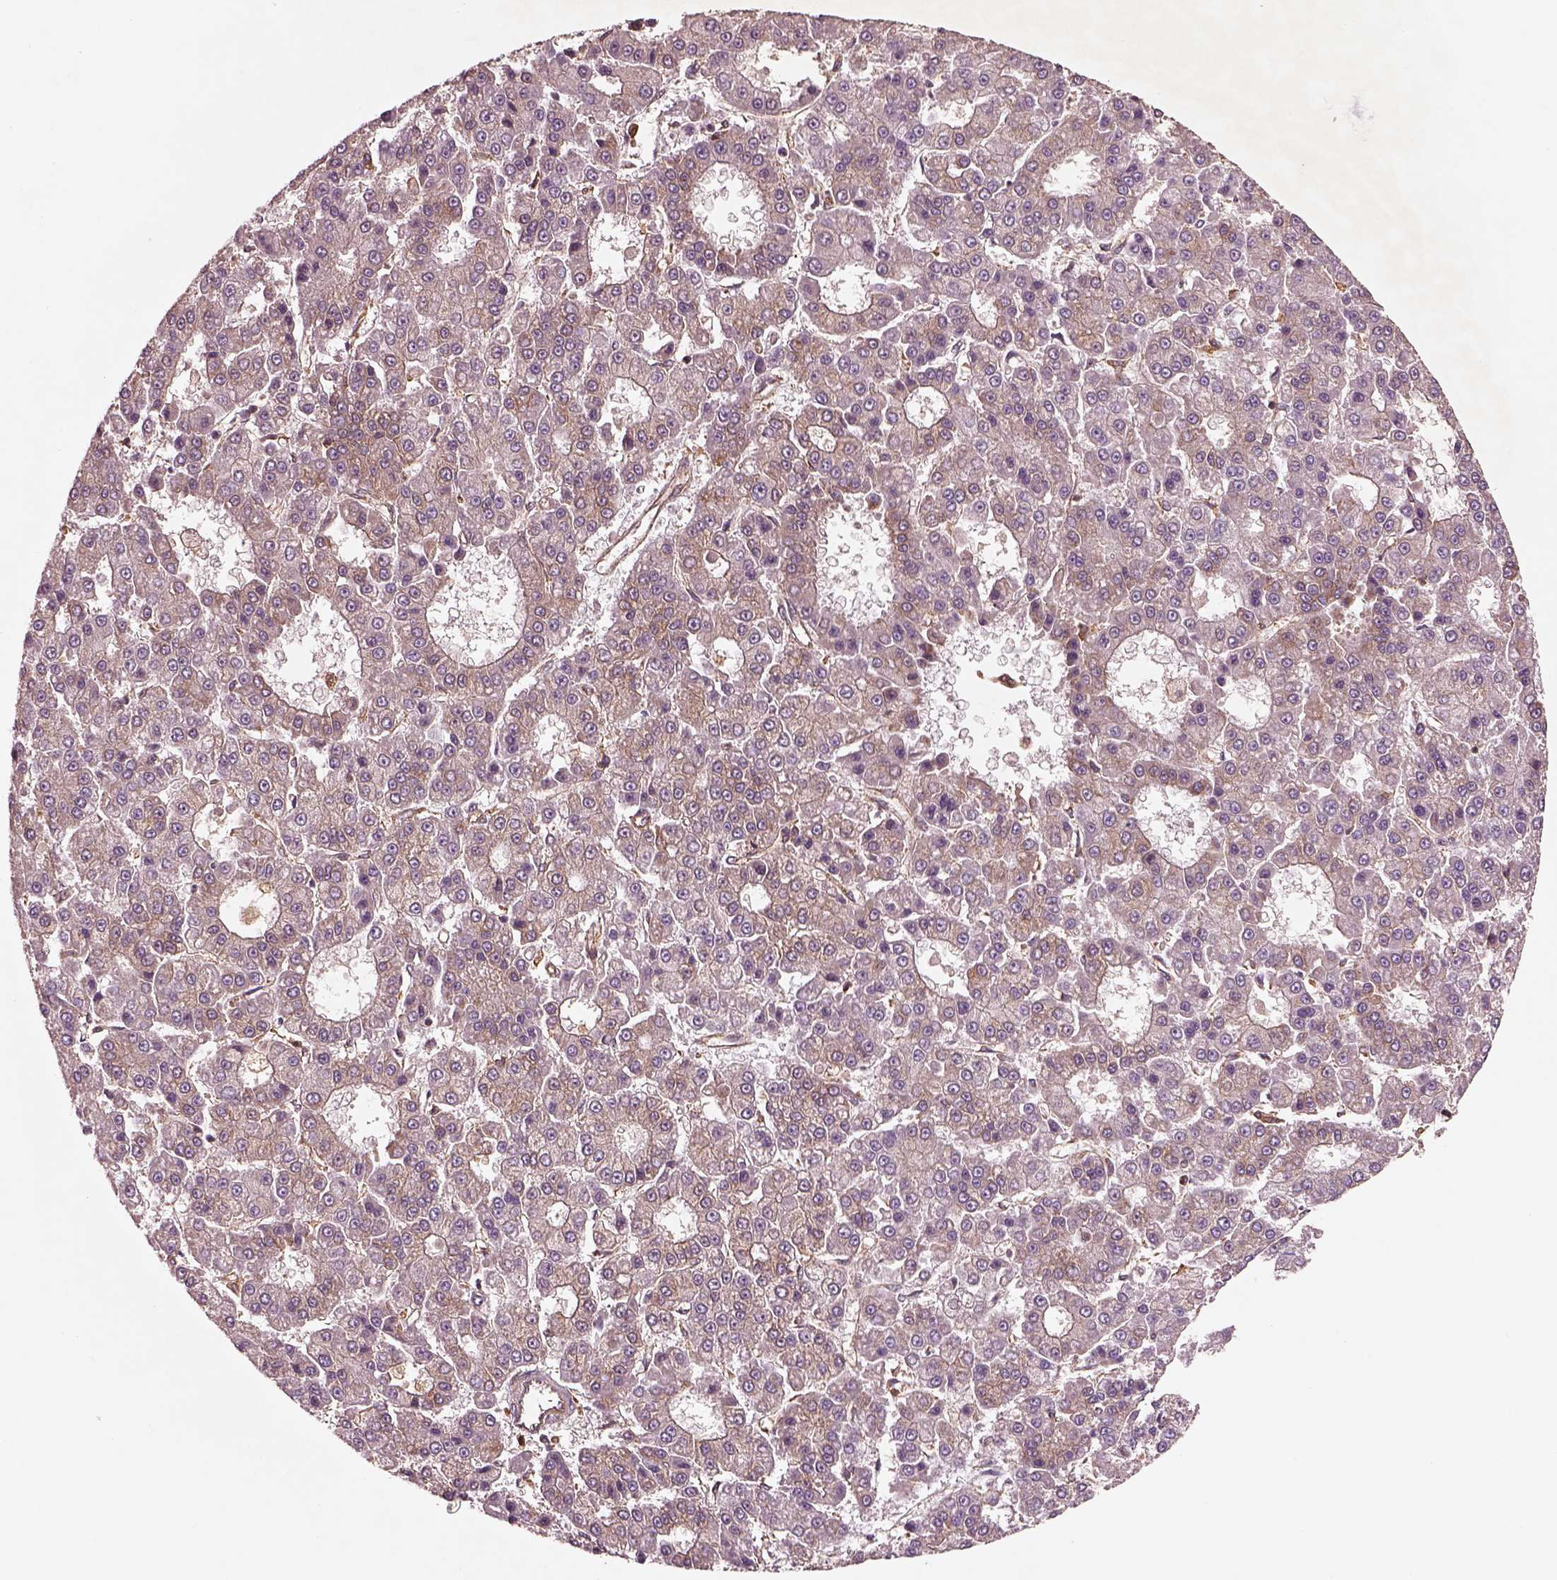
{"staining": {"intensity": "weak", "quantity": "<25%", "location": "cytoplasmic/membranous"}, "tissue": "liver cancer", "cell_type": "Tumor cells", "image_type": "cancer", "snomed": [{"axis": "morphology", "description": "Carcinoma, Hepatocellular, NOS"}, {"axis": "topography", "description": "Liver"}], "caption": "Immunohistochemical staining of human hepatocellular carcinoma (liver) reveals no significant positivity in tumor cells.", "gene": "WASHC2A", "patient": {"sex": "male", "age": 70}}